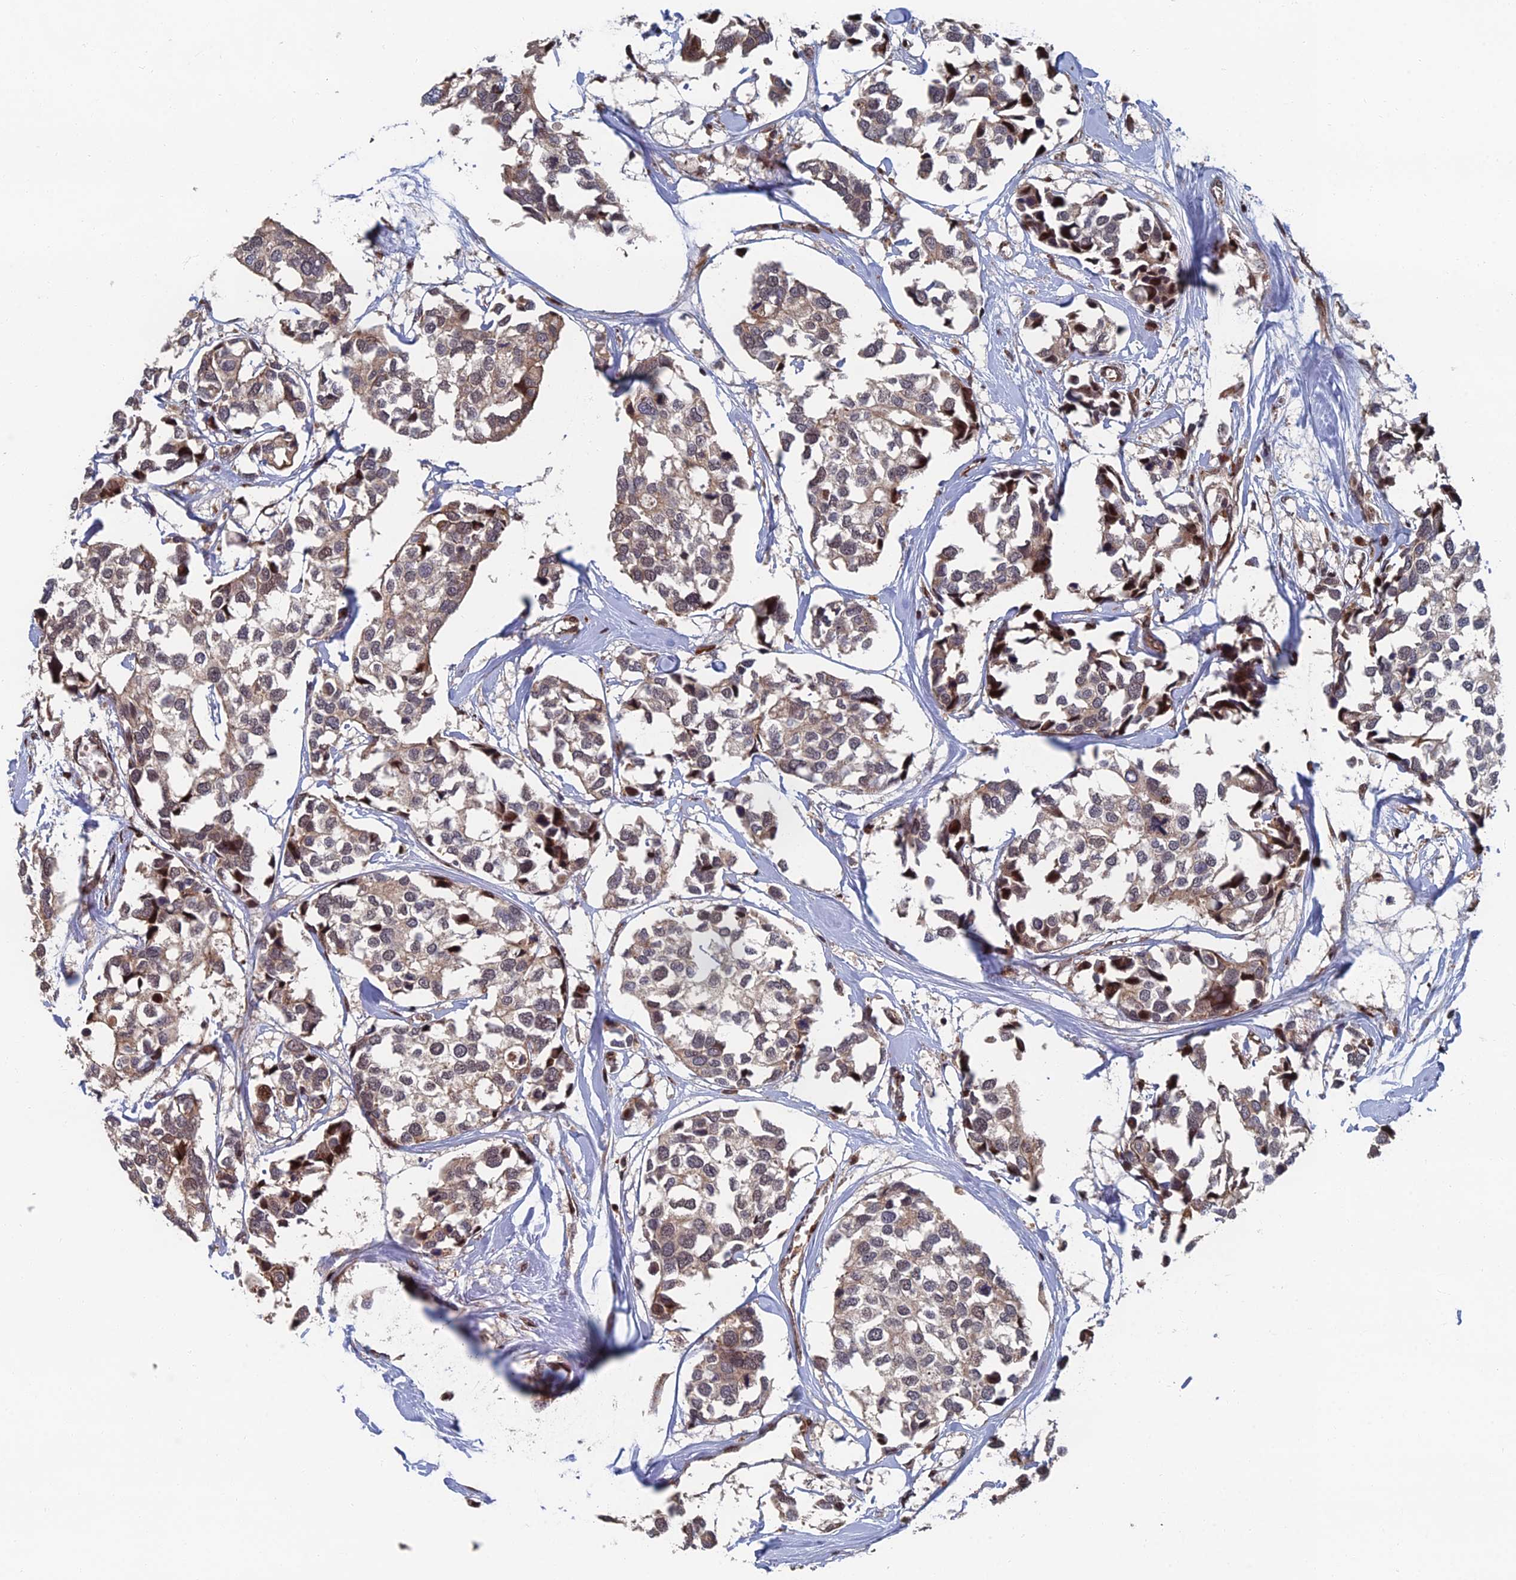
{"staining": {"intensity": "weak", "quantity": "25%-75%", "location": "cytoplasmic/membranous,nuclear"}, "tissue": "breast cancer", "cell_type": "Tumor cells", "image_type": "cancer", "snomed": [{"axis": "morphology", "description": "Duct carcinoma"}, {"axis": "topography", "description": "Breast"}], "caption": "Infiltrating ductal carcinoma (breast) was stained to show a protein in brown. There is low levels of weak cytoplasmic/membranous and nuclear positivity in approximately 25%-75% of tumor cells.", "gene": "GTF2IRD1", "patient": {"sex": "female", "age": 83}}